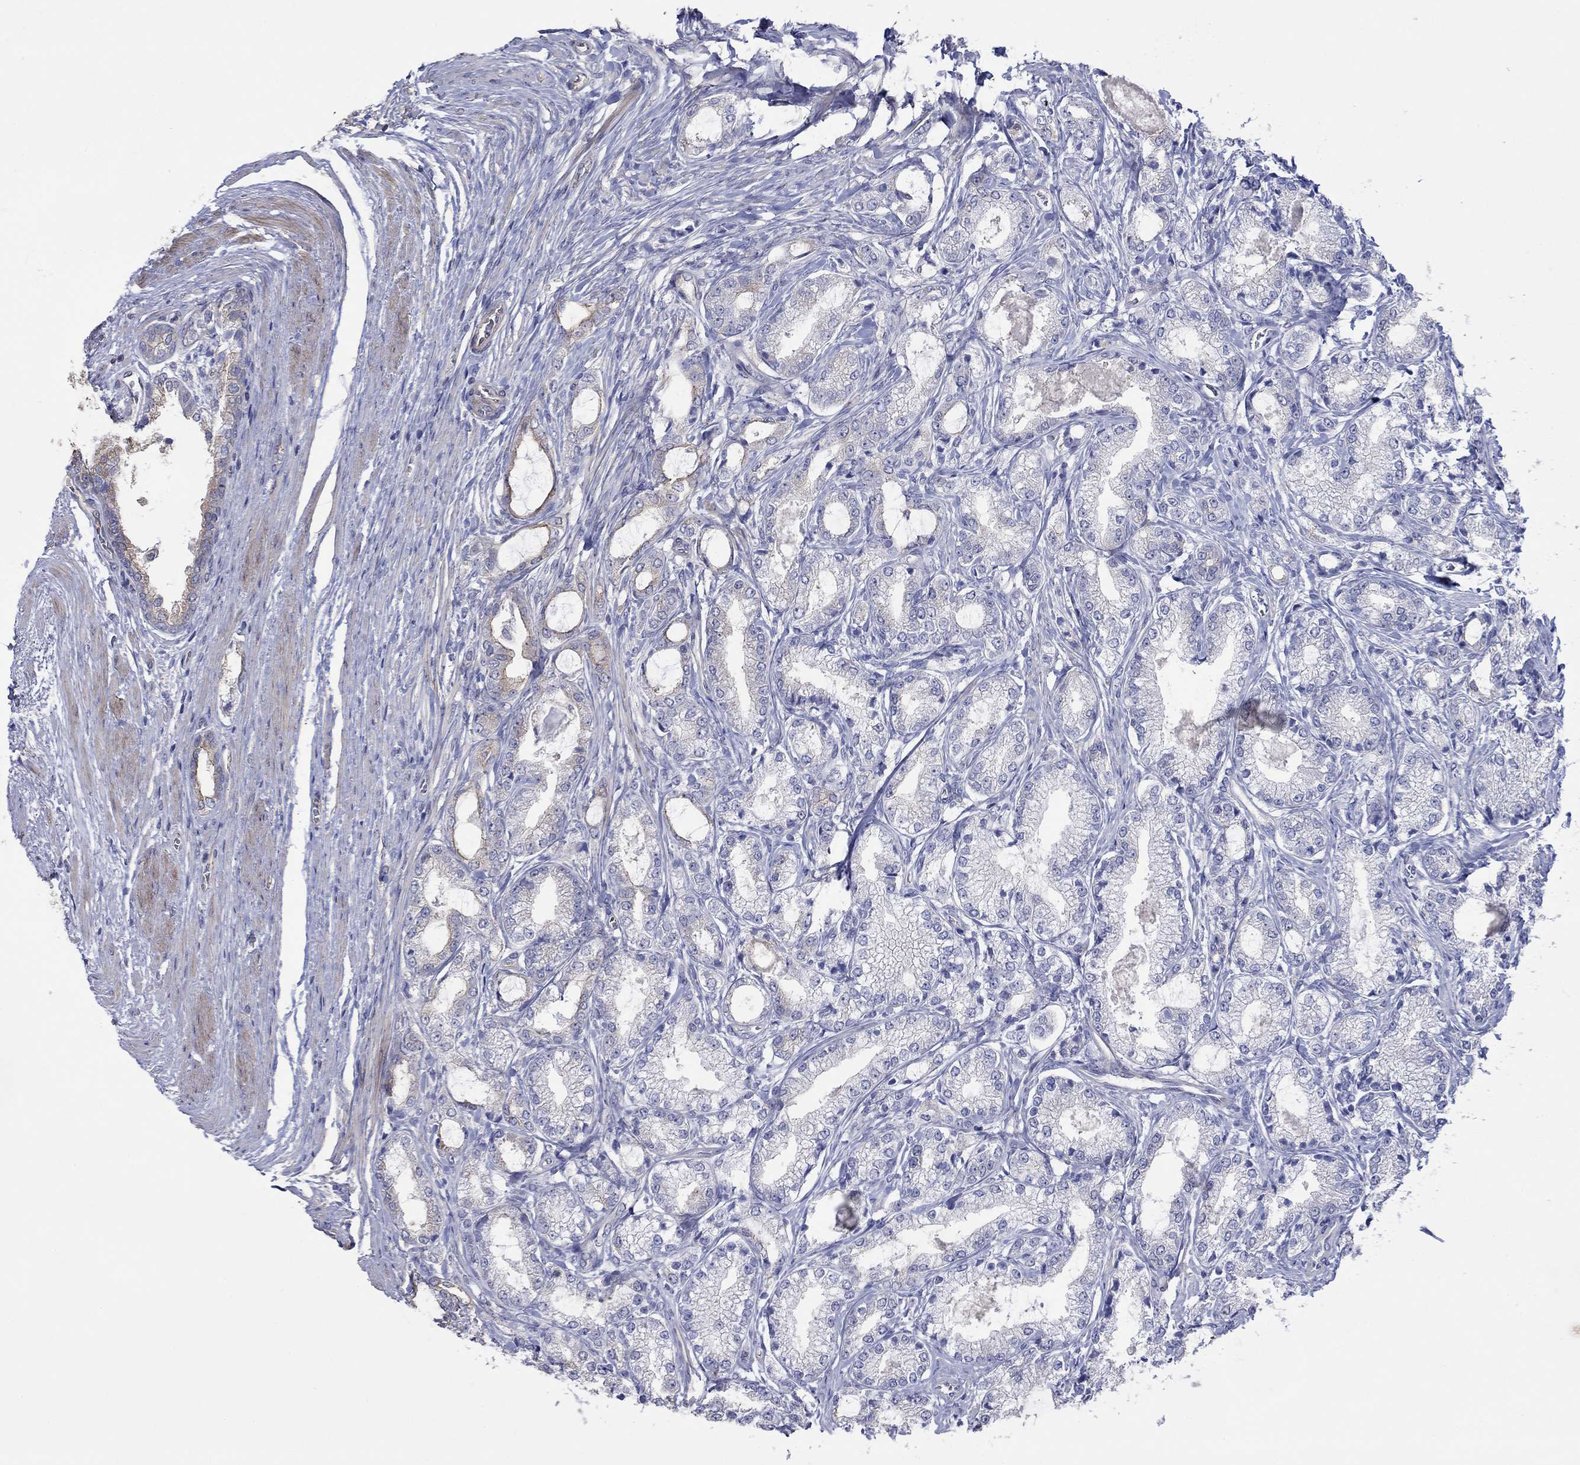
{"staining": {"intensity": "moderate", "quantity": "<25%", "location": "cytoplasmic/membranous"}, "tissue": "prostate cancer", "cell_type": "Tumor cells", "image_type": "cancer", "snomed": [{"axis": "morphology", "description": "Adenocarcinoma, NOS"}, {"axis": "topography", "description": "Prostate and seminal vesicle, NOS"}, {"axis": "topography", "description": "Prostate"}], "caption": "Prostate cancer (adenocarcinoma) tissue displays moderate cytoplasmic/membranous positivity in approximately <25% of tumor cells, visualized by immunohistochemistry. The staining was performed using DAB (3,3'-diaminobenzidine) to visualize the protein expression in brown, while the nuclei were stained in blue with hematoxylin (Magnification: 20x).", "gene": "TPRN", "patient": {"sex": "male", "age": 62}}